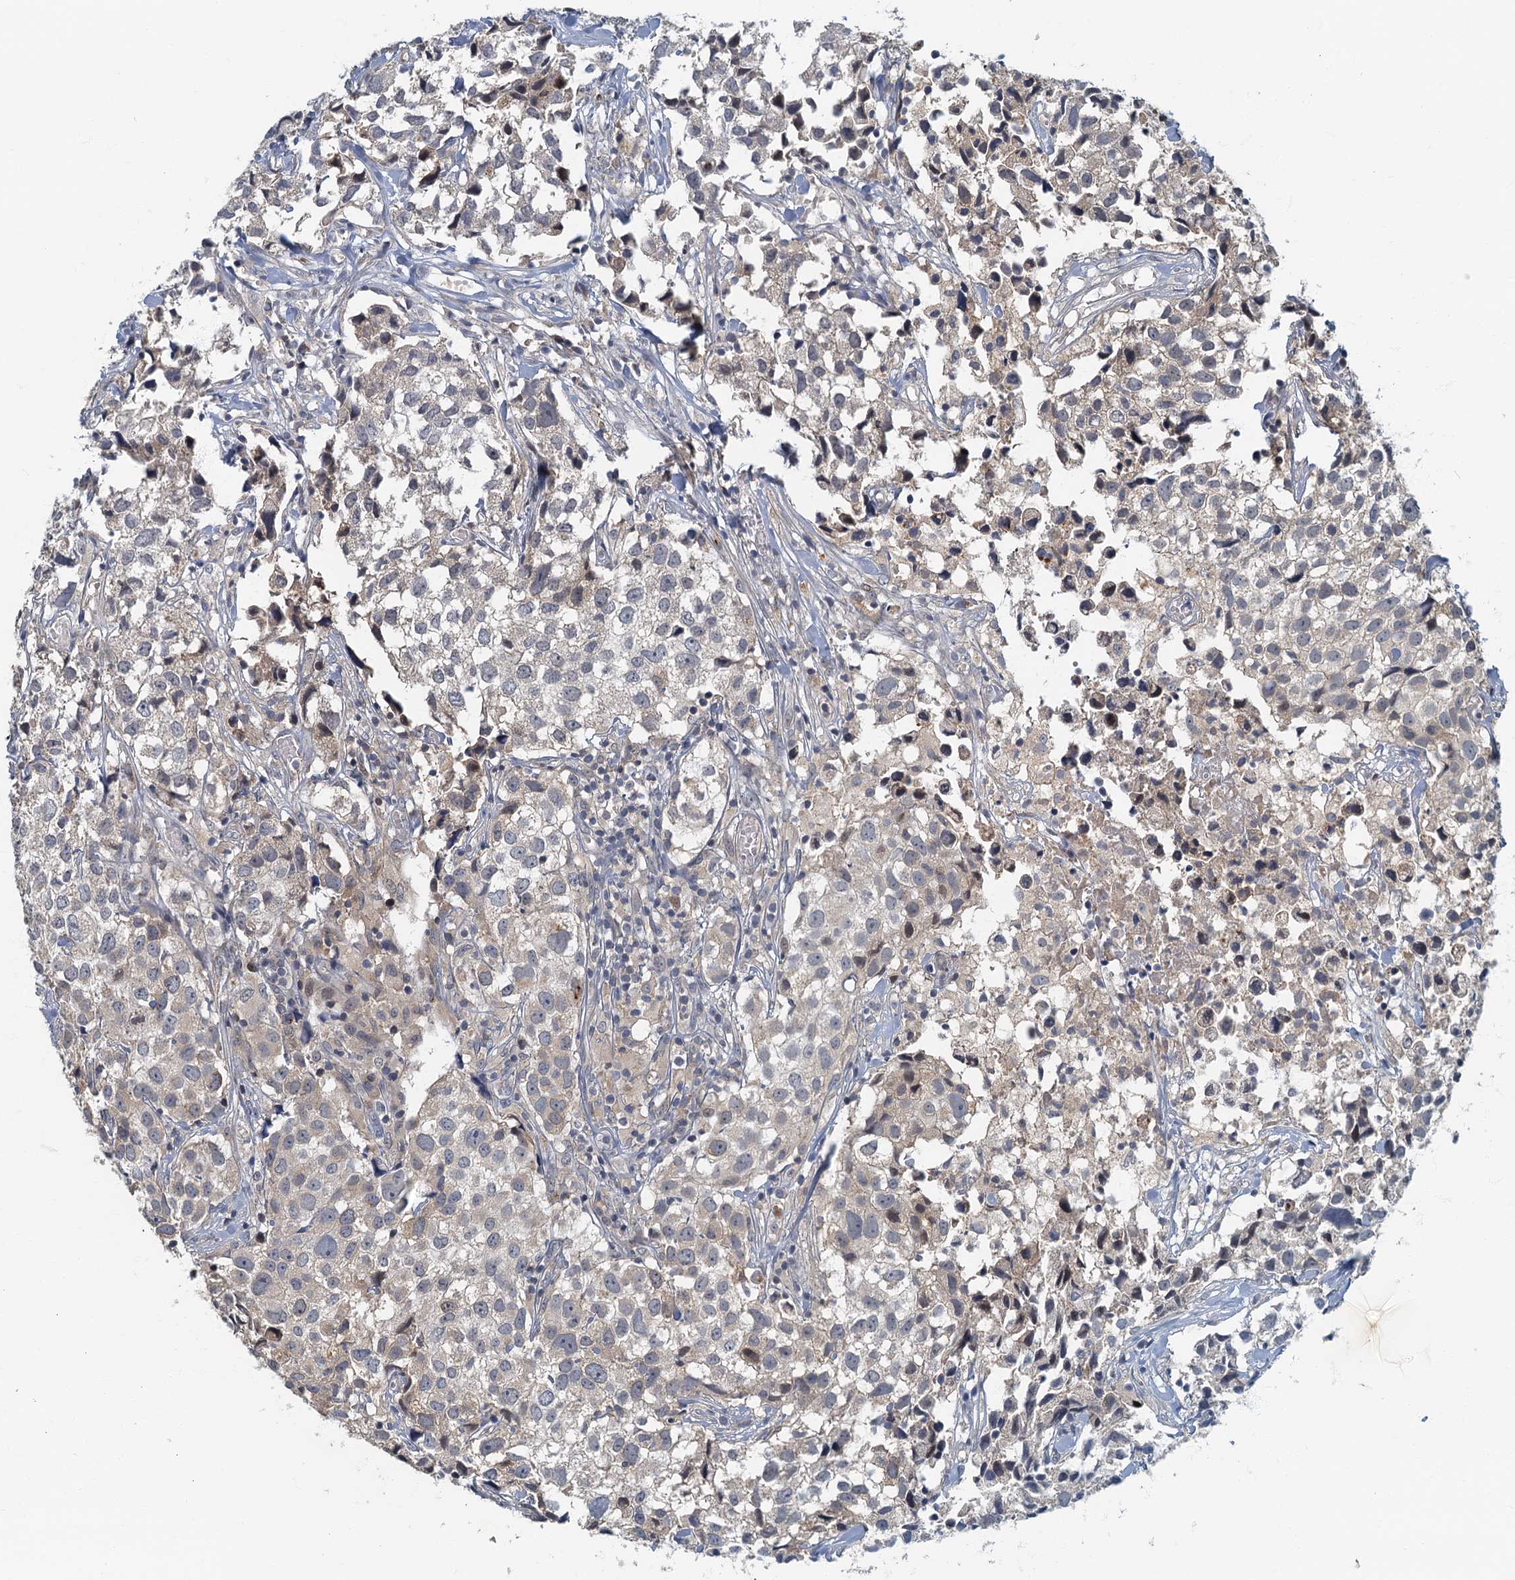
{"staining": {"intensity": "negative", "quantity": "none", "location": "none"}, "tissue": "urothelial cancer", "cell_type": "Tumor cells", "image_type": "cancer", "snomed": [{"axis": "morphology", "description": "Urothelial carcinoma, High grade"}, {"axis": "topography", "description": "Urinary bladder"}], "caption": "High magnification brightfield microscopy of urothelial cancer stained with DAB (brown) and counterstained with hematoxylin (blue): tumor cells show no significant expression.", "gene": "CKAP2L", "patient": {"sex": "female", "age": 75}}